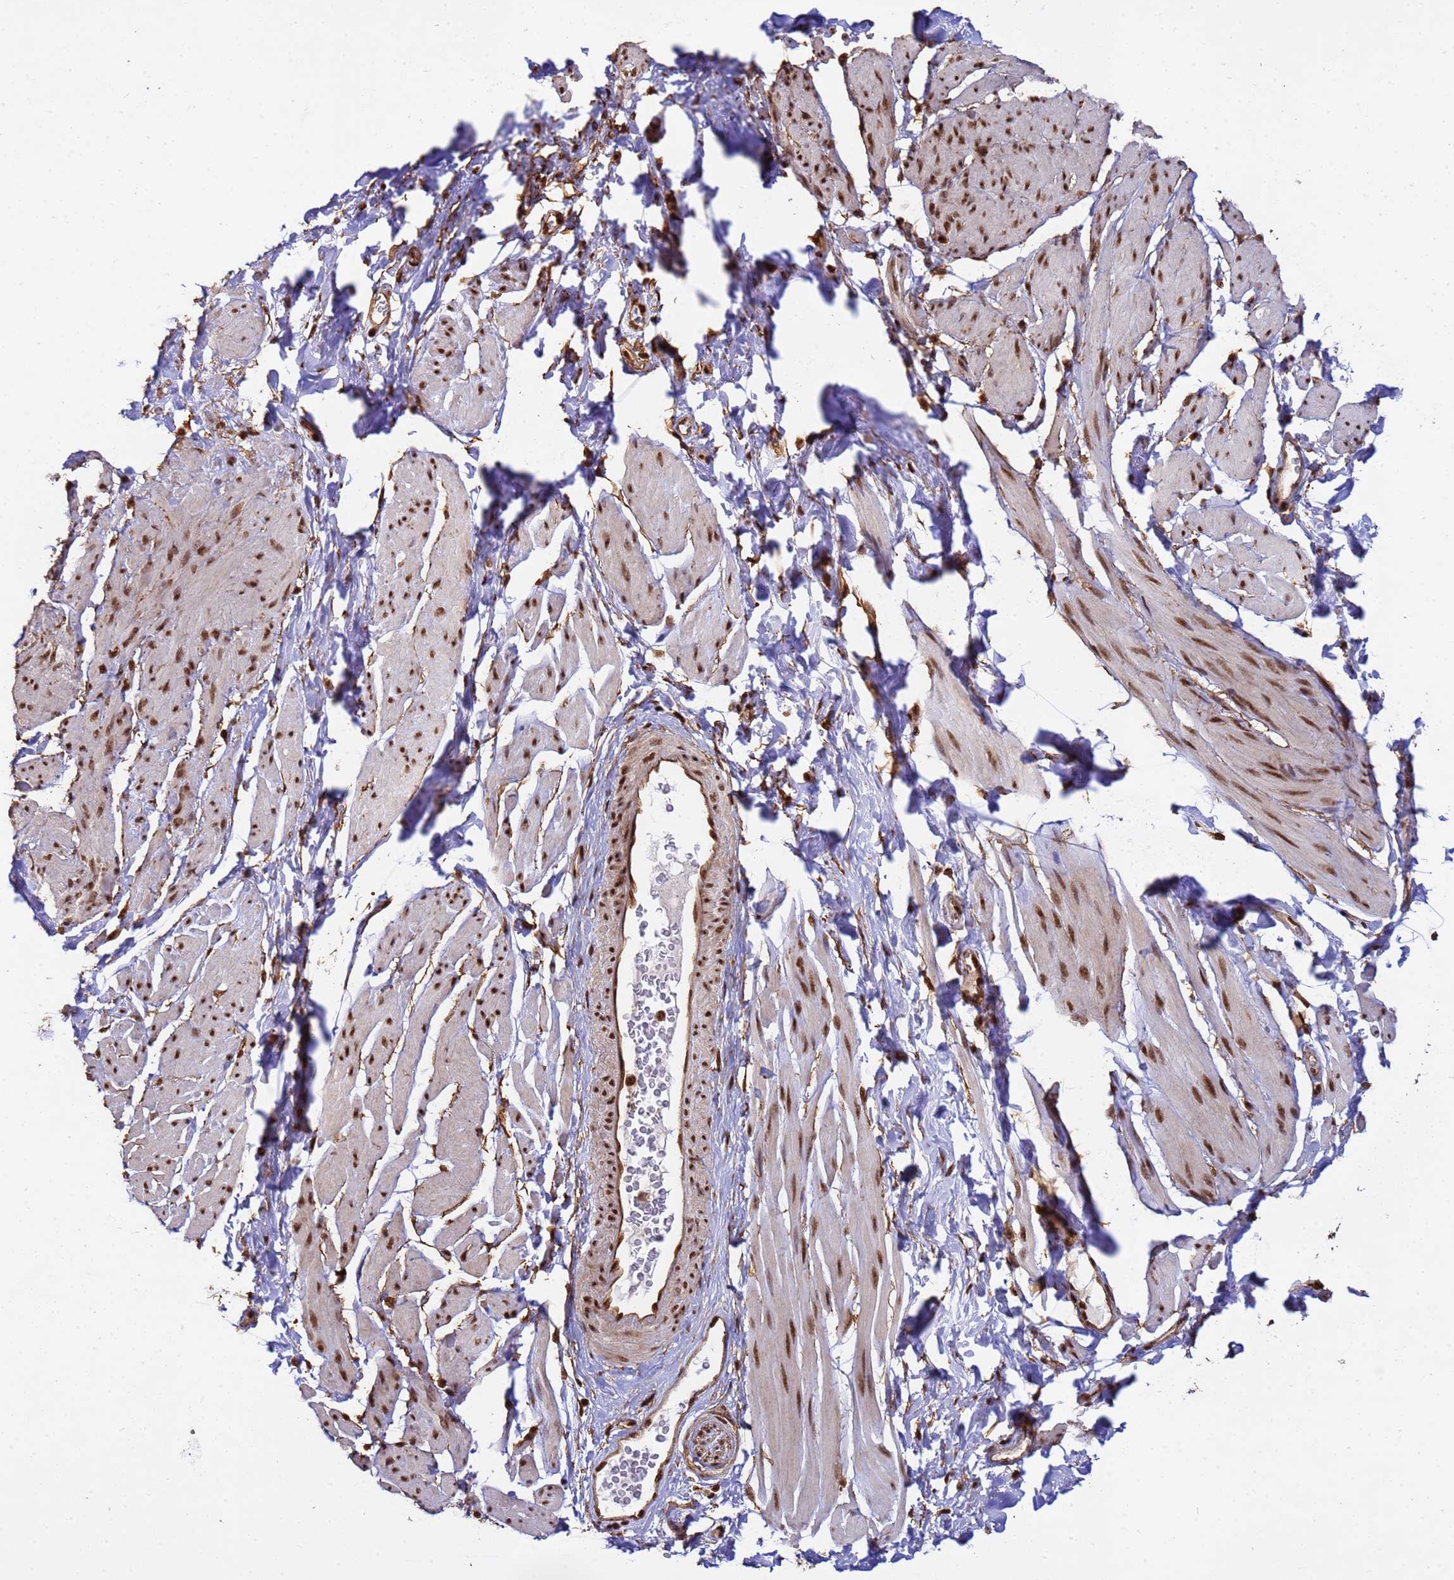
{"staining": {"intensity": "strong", "quantity": ">75%", "location": "nuclear"}, "tissue": "smooth muscle", "cell_type": "Smooth muscle cells", "image_type": "normal", "snomed": [{"axis": "morphology", "description": "Normal tissue, NOS"}, {"axis": "topography", "description": "Smooth muscle"}, {"axis": "topography", "description": "Peripheral nerve tissue"}], "caption": "The image reveals immunohistochemical staining of unremarkable smooth muscle. There is strong nuclear expression is seen in about >75% of smooth muscle cells. (DAB (3,3'-diaminobenzidine) IHC, brown staining for protein, blue staining for nuclei).", "gene": "SYF2", "patient": {"sex": "male", "age": 69}}